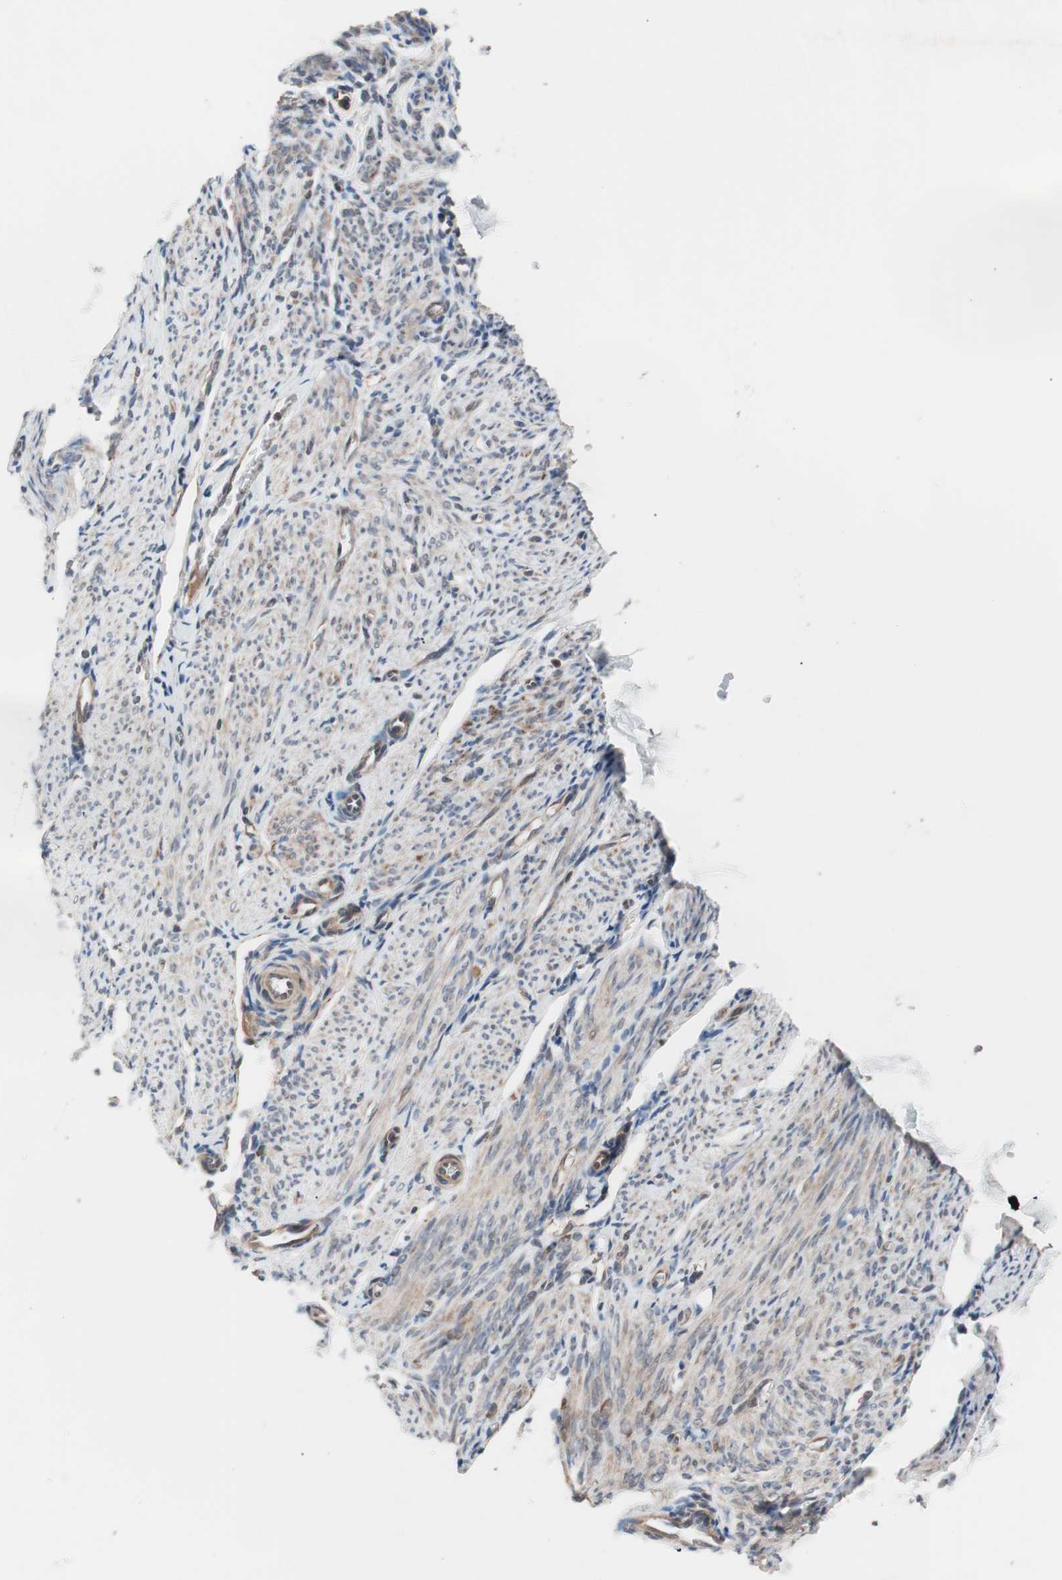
{"staining": {"intensity": "moderate", "quantity": "25%-75%", "location": "cytoplasmic/membranous"}, "tissue": "endometrium", "cell_type": "Cells in endometrial stroma", "image_type": "normal", "snomed": [{"axis": "morphology", "description": "Normal tissue, NOS"}, {"axis": "topography", "description": "Endometrium"}], "caption": "DAB immunohistochemical staining of benign human endometrium shows moderate cytoplasmic/membranous protein staining in about 25%-75% of cells in endometrial stroma.", "gene": "HMBS", "patient": {"sex": "female", "age": 61}}